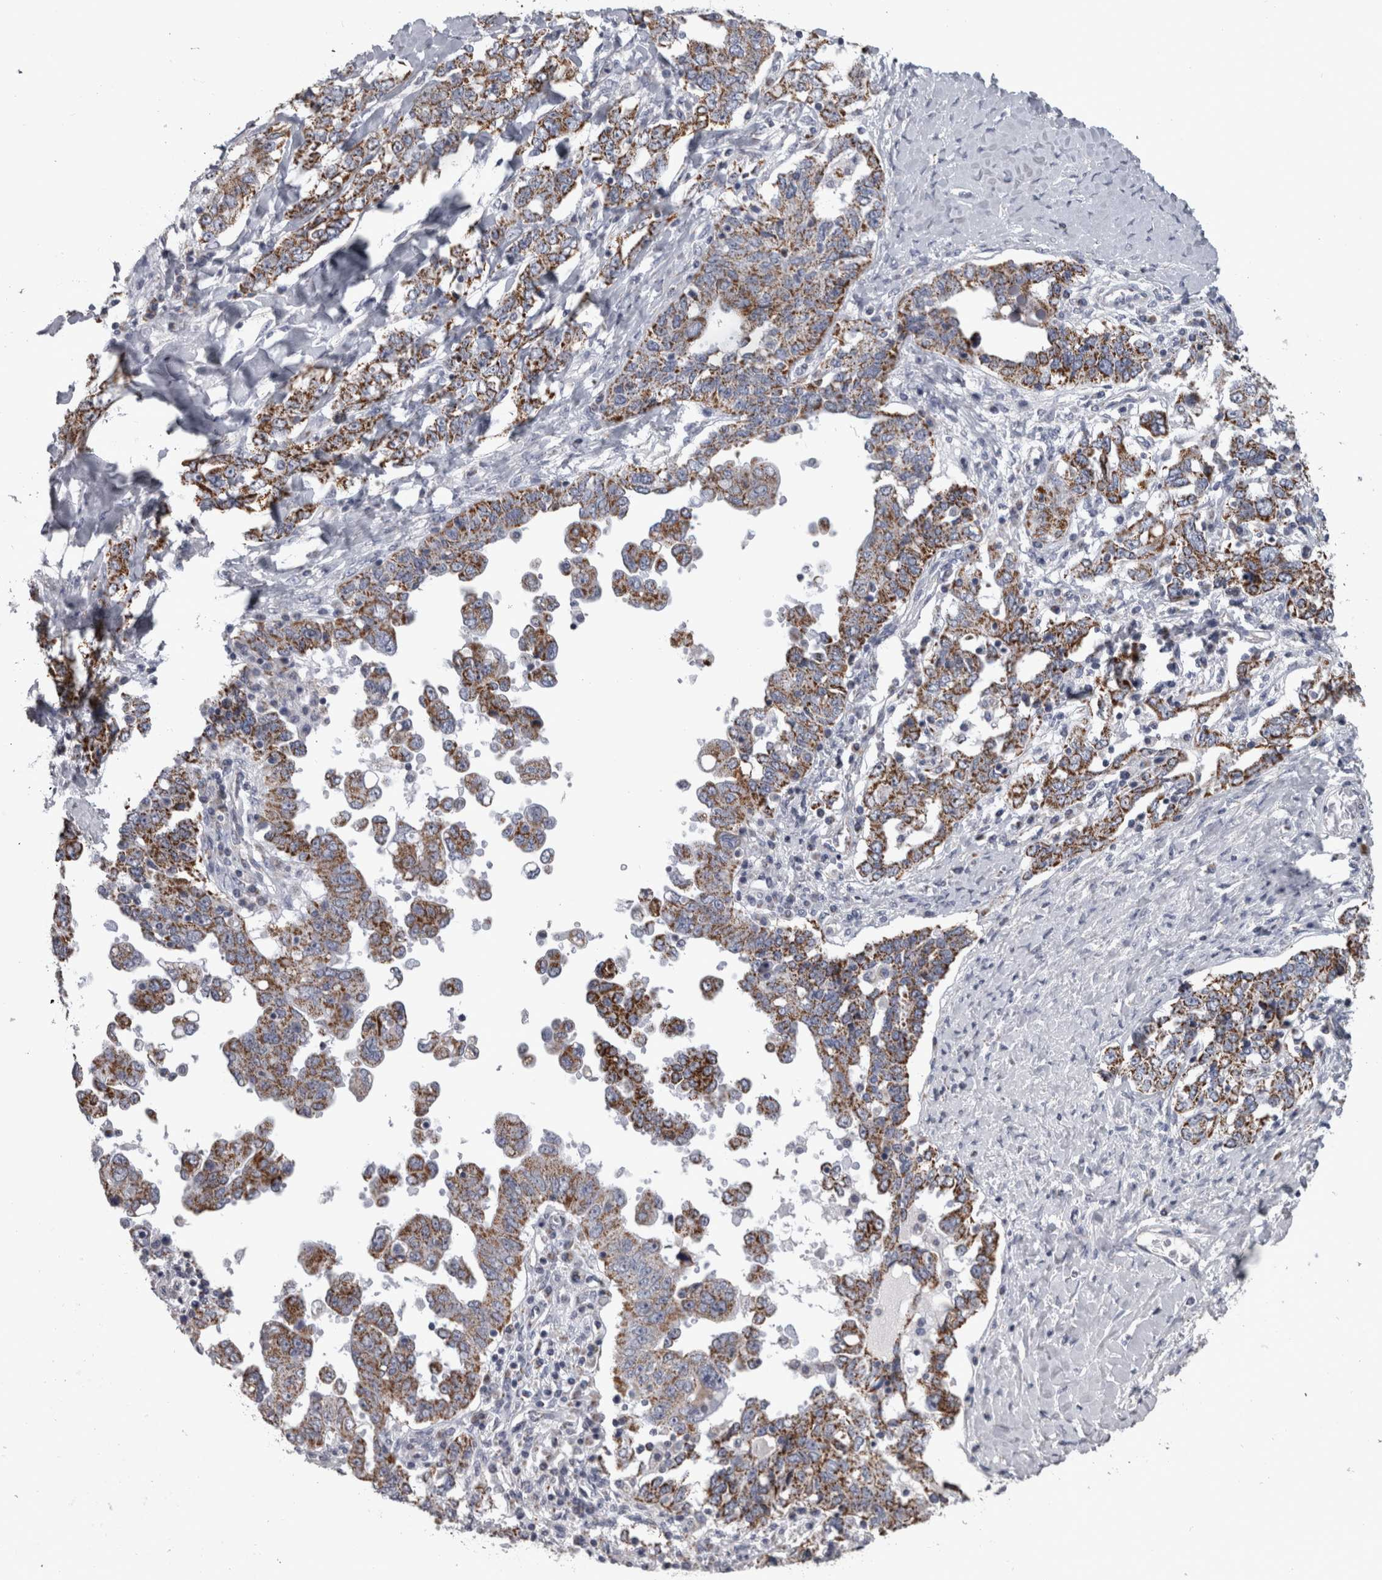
{"staining": {"intensity": "moderate", "quantity": "25%-75%", "location": "cytoplasmic/membranous"}, "tissue": "ovarian cancer", "cell_type": "Tumor cells", "image_type": "cancer", "snomed": [{"axis": "morphology", "description": "Carcinoma, endometroid"}, {"axis": "topography", "description": "Ovary"}], "caption": "Immunohistochemical staining of human ovarian cancer (endometroid carcinoma) shows medium levels of moderate cytoplasmic/membranous positivity in about 25%-75% of tumor cells.", "gene": "DBT", "patient": {"sex": "female", "age": 62}}